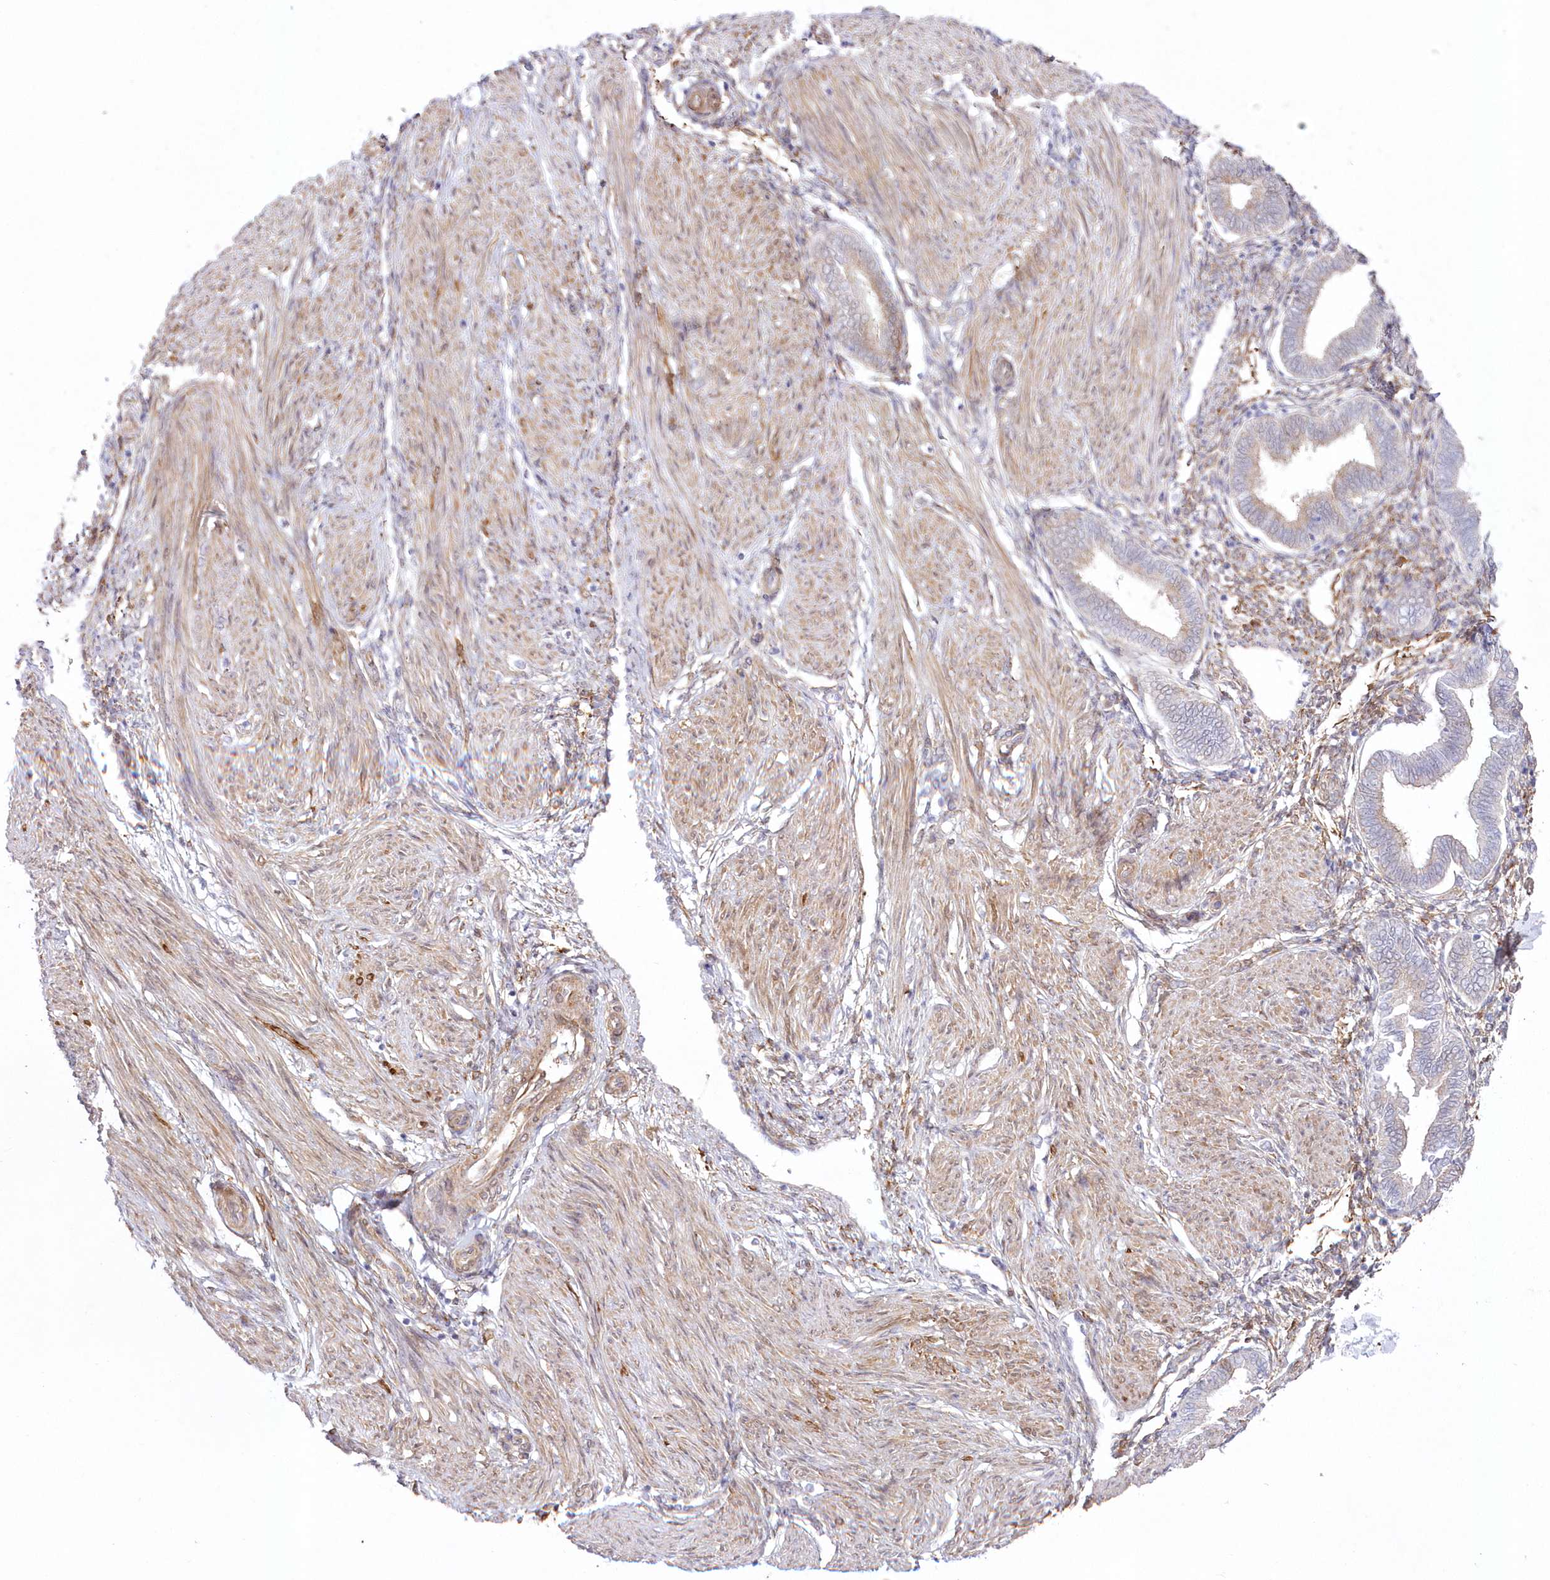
{"staining": {"intensity": "moderate", "quantity": "25%-75%", "location": "cytoplasmic/membranous"}, "tissue": "endometrium", "cell_type": "Cells in endometrial stroma", "image_type": "normal", "snomed": [{"axis": "morphology", "description": "Normal tissue, NOS"}, {"axis": "topography", "description": "Endometrium"}], "caption": "Moderate cytoplasmic/membranous staining for a protein is present in approximately 25%-75% of cells in endometrial stroma of benign endometrium using immunohistochemistry (IHC).", "gene": "SH3PXD2B", "patient": {"sex": "female", "age": 53}}